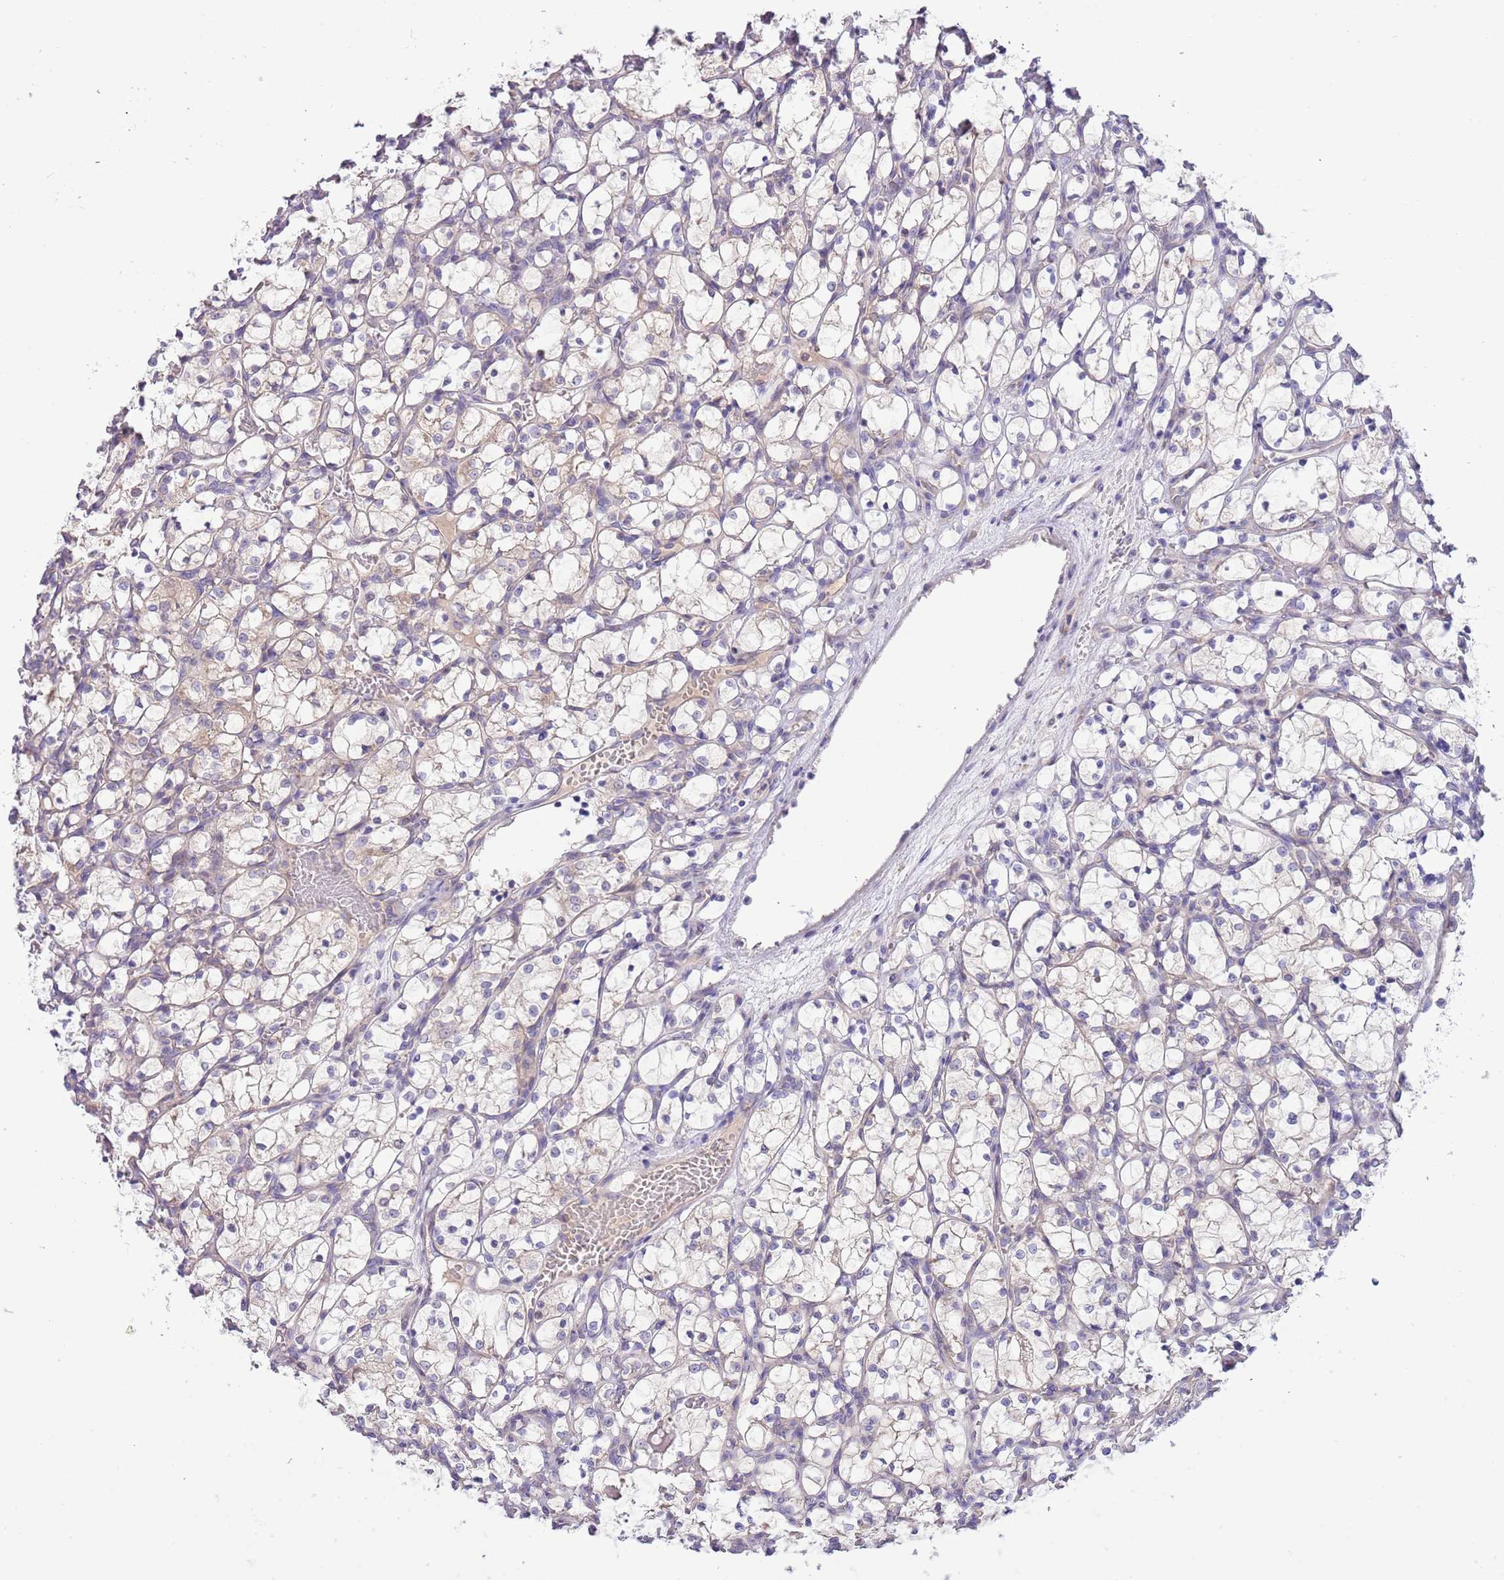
{"staining": {"intensity": "negative", "quantity": "none", "location": "none"}, "tissue": "renal cancer", "cell_type": "Tumor cells", "image_type": "cancer", "snomed": [{"axis": "morphology", "description": "Adenocarcinoma, NOS"}, {"axis": "topography", "description": "Kidney"}], "caption": "High magnification brightfield microscopy of adenocarcinoma (renal) stained with DAB (brown) and counterstained with hematoxylin (blue): tumor cells show no significant expression.", "gene": "CABYR", "patient": {"sex": "female", "age": 69}}